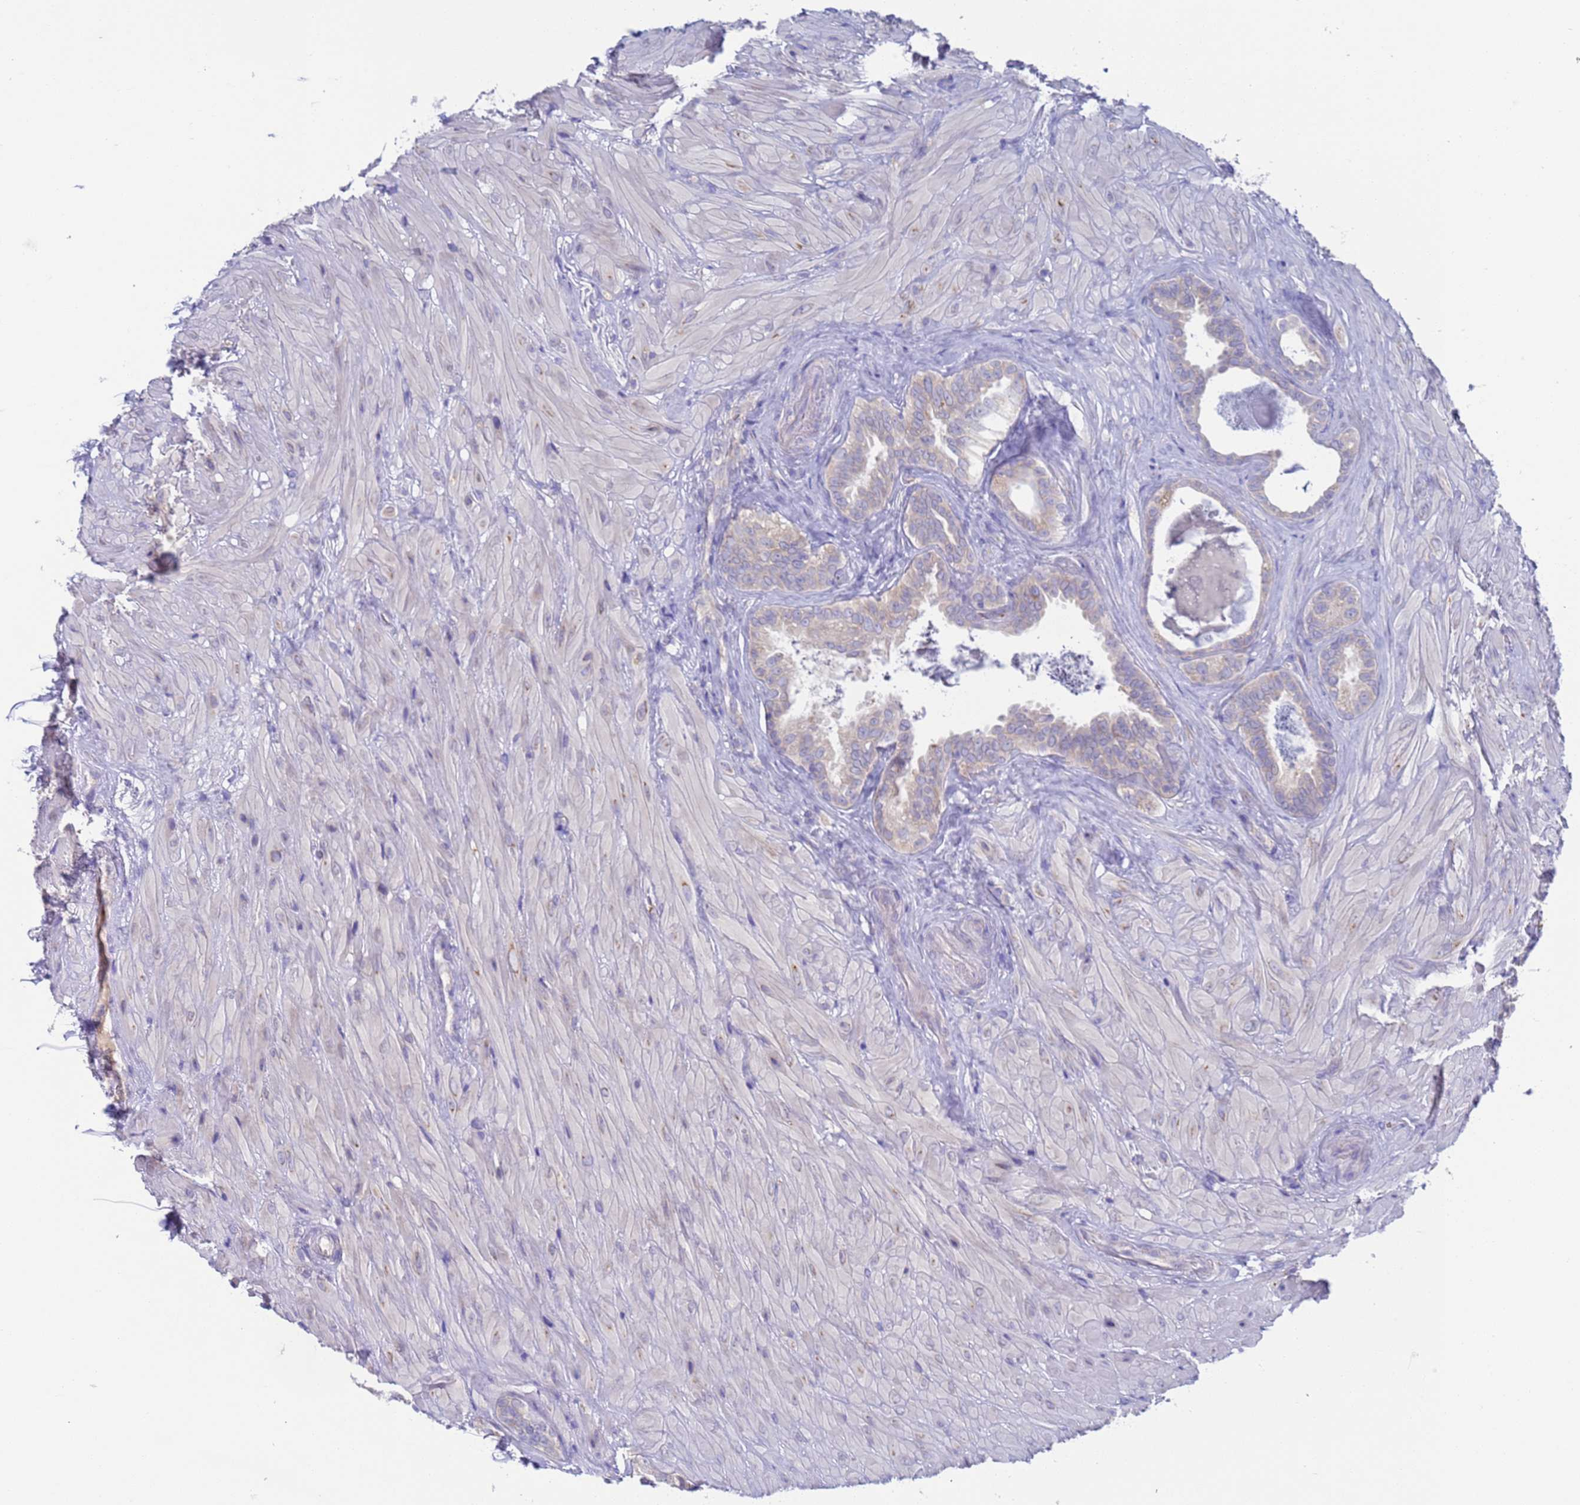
{"staining": {"intensity": "negative", "quantity": "none", "location": "none"}, "tissue": "seminal vesicle", "cell_type": "Glandular cells", "image_type": "normal", "snomed": [{"axis": "morphology", "description": "Normal tissue, NOS"}, {"axis": "topography", "description": "Seminal veicle"}, {"axis": "topography", "description": "Peripheral nerve tissue"}], "caption": "Glandular cells show no significant protein staining in benign seminal vesicle. (Immunohistochemistry, brightfield microscopy, high magnification).", "gene": "PET117", "patient": {"sex": "male", "age": 67}}